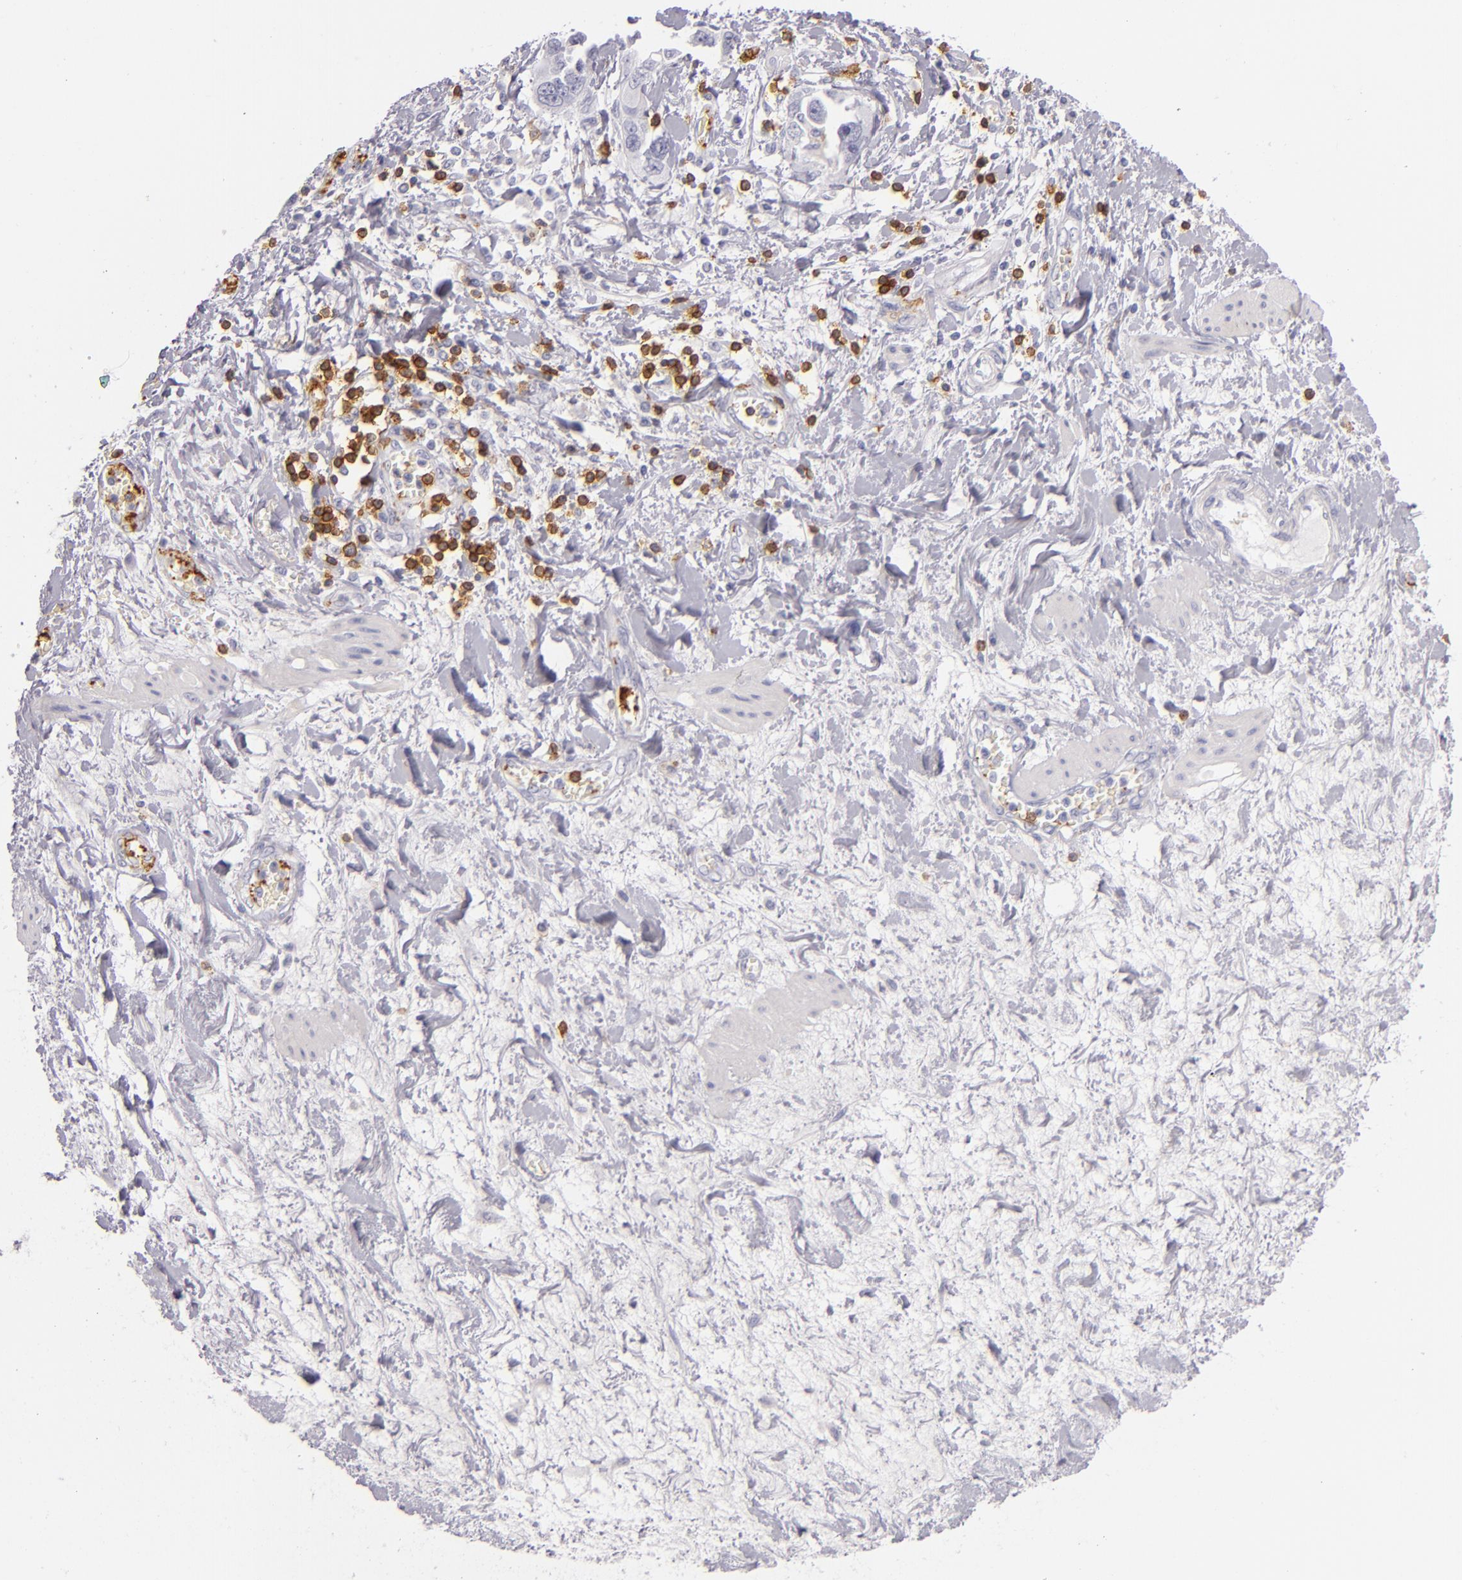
{"staining": {"intensity": "negative", "quantity": "none", "location": "none"}, "tissue": "ovarian cancer", "cell_type": "Tumor cells", "image_type": "cancer", "snomed": [{"axis": "morphology", "description": "Cystadenocarcinoma, serous, NOS"}, {"axis": "topography", "description": "Ovary"}], "caption": "This is a photomicrograph of IHC staining of ovarian serous cystadenocarcinoma, which shows no expression in tumor cells.", "gene": "LAT", "patient": {"sex": "female", "age": 63}}